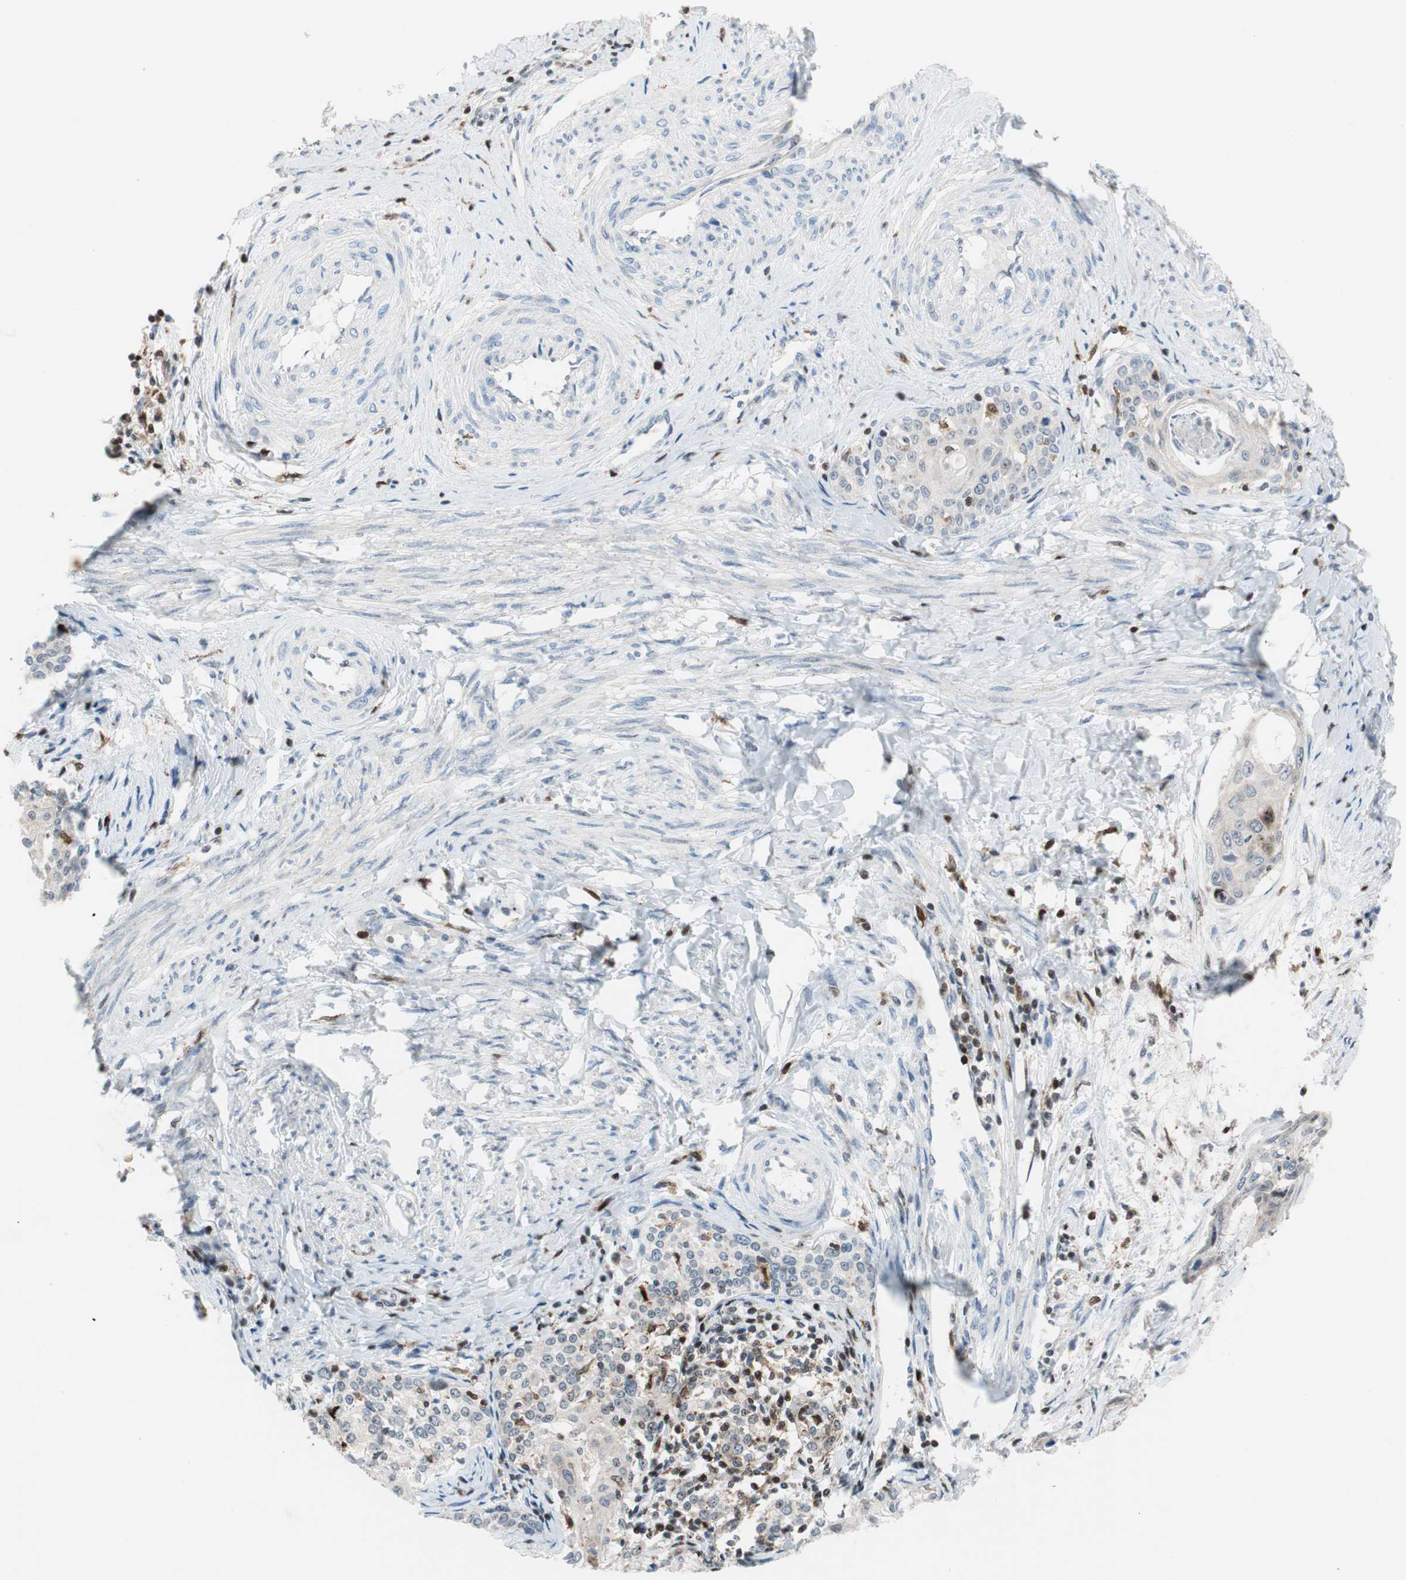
{"staining": {"intensity": "negative", "quantity": "none", "location": "none"}, "tissue": "cervical cancer", "cell_type": "Tumor cells", "image_type": "cancer", "snomed": [{"axis": "morphology", "description": "Squamous cell carcinoma, NOS"}, {"axis": "morphology", "description": "Adenocarcinoma, NOS"}, {"axis": "topography", "description": "Cervix"}], "caption": "A high-resolution micrograph shows immunohistochemistry (IHC) staining of adenocarcinoma (cervical), which reveals no significant staining in tumor cells. The staining was performed using DAB to visualize the protein expression in brown, while the nuclei were stained in blue with hematoxylin (Magnification: 20x).", "gene": "RGS10", "patient": {"sex": "female", "age": 52}}